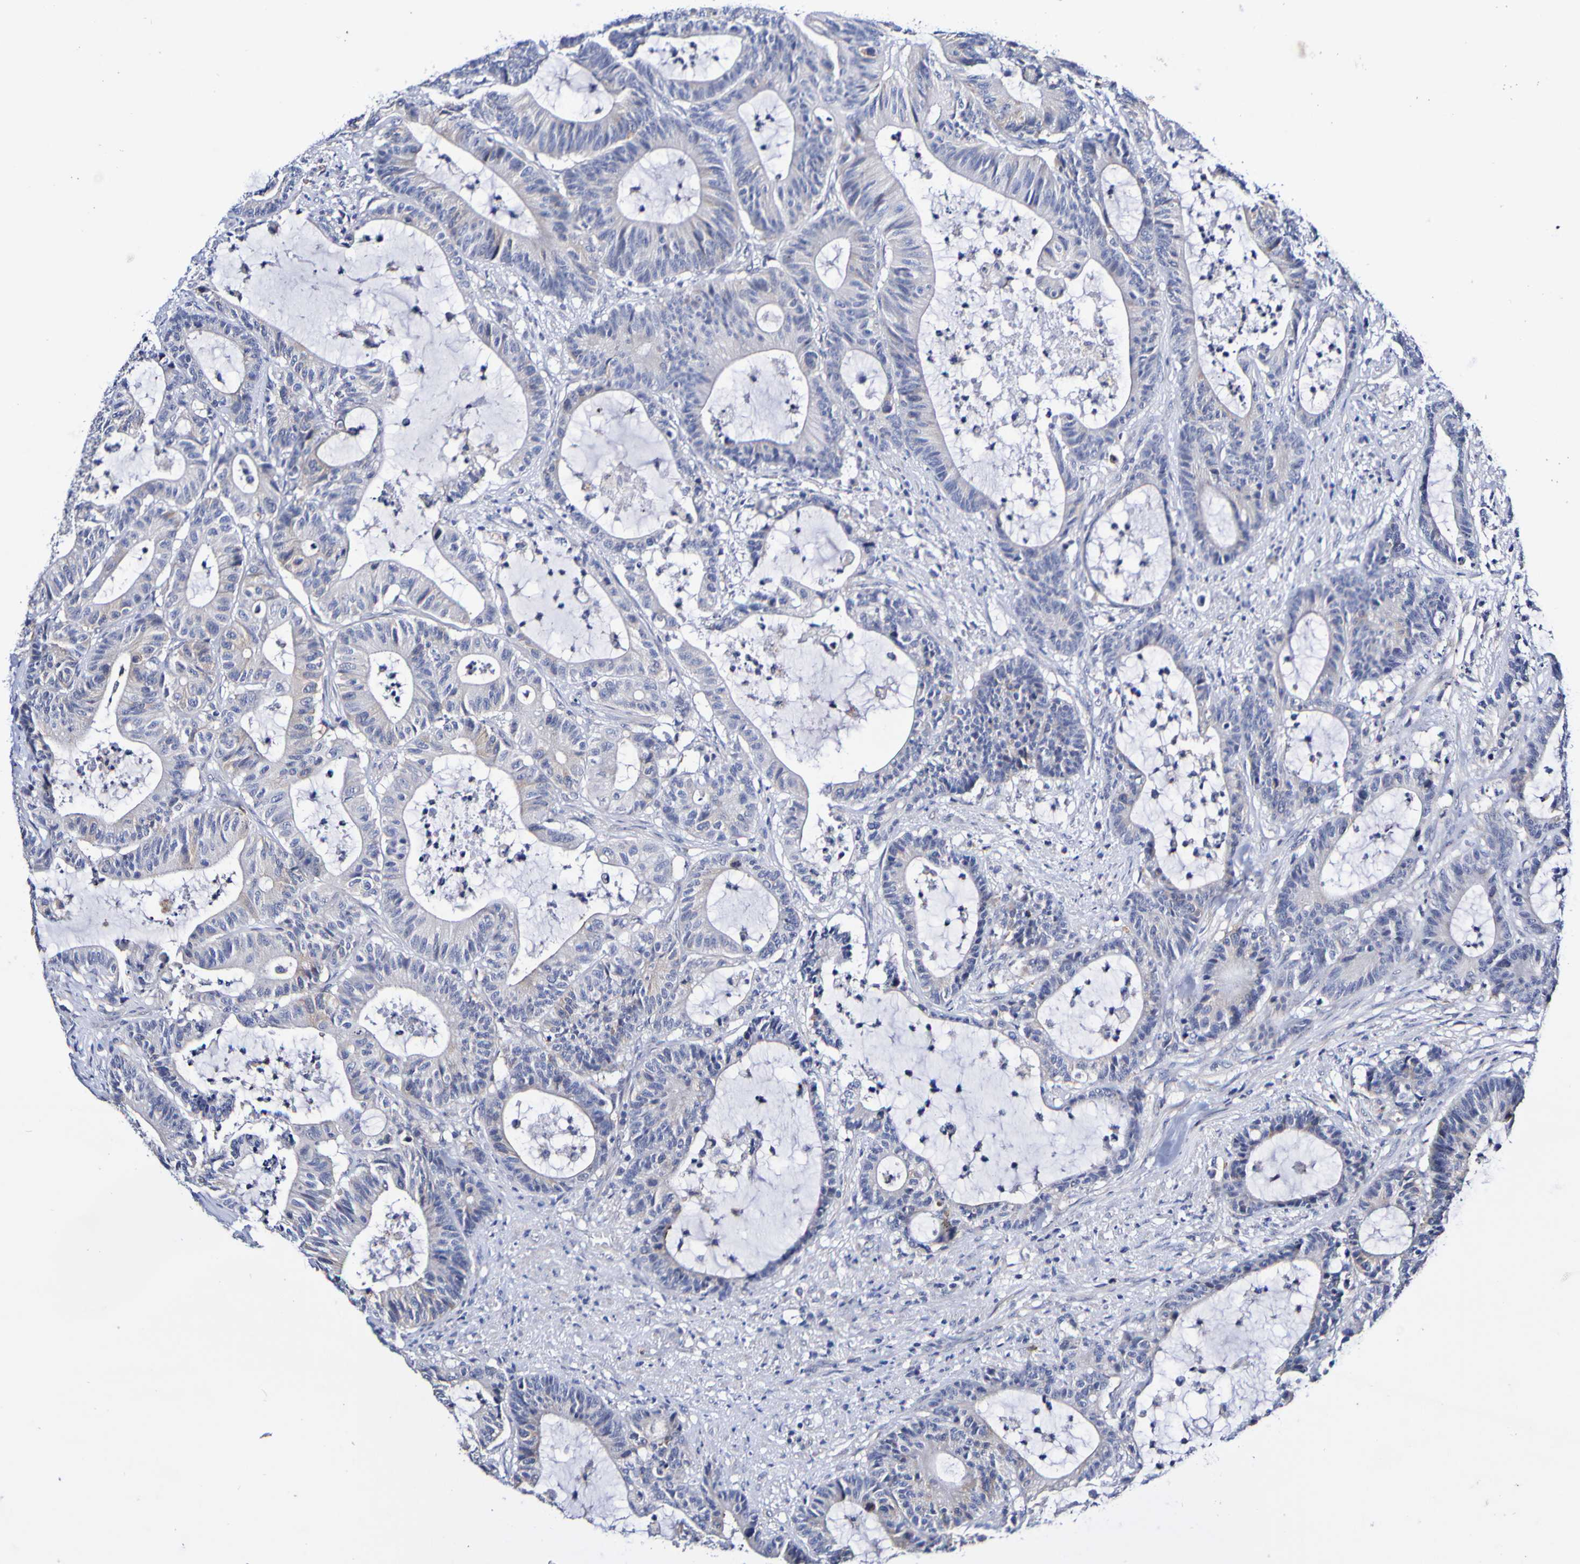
{"staining": {"intensity": "weak", "quantity": "<25%", "location": "cytoplasmic/membranous"}, "tissue": "colorectal cancer", "cell_type": "Tumor cells", "image_type": "cancer", "snomed": [{"axis": "morphology", "description": "Adenocarcinoma, NOS"}, {"axis": "topography", "description": "Colon"}], "caption": "There is no significant staining in tumor cells of colorectal adenocarcinoma. (DAB (3,3'-diaminobenzidine) IHC visualized using brightfield microscopy, high magnification).", "gene": "ACVR1C", "patient": {"sex": "female", "age": 84}}